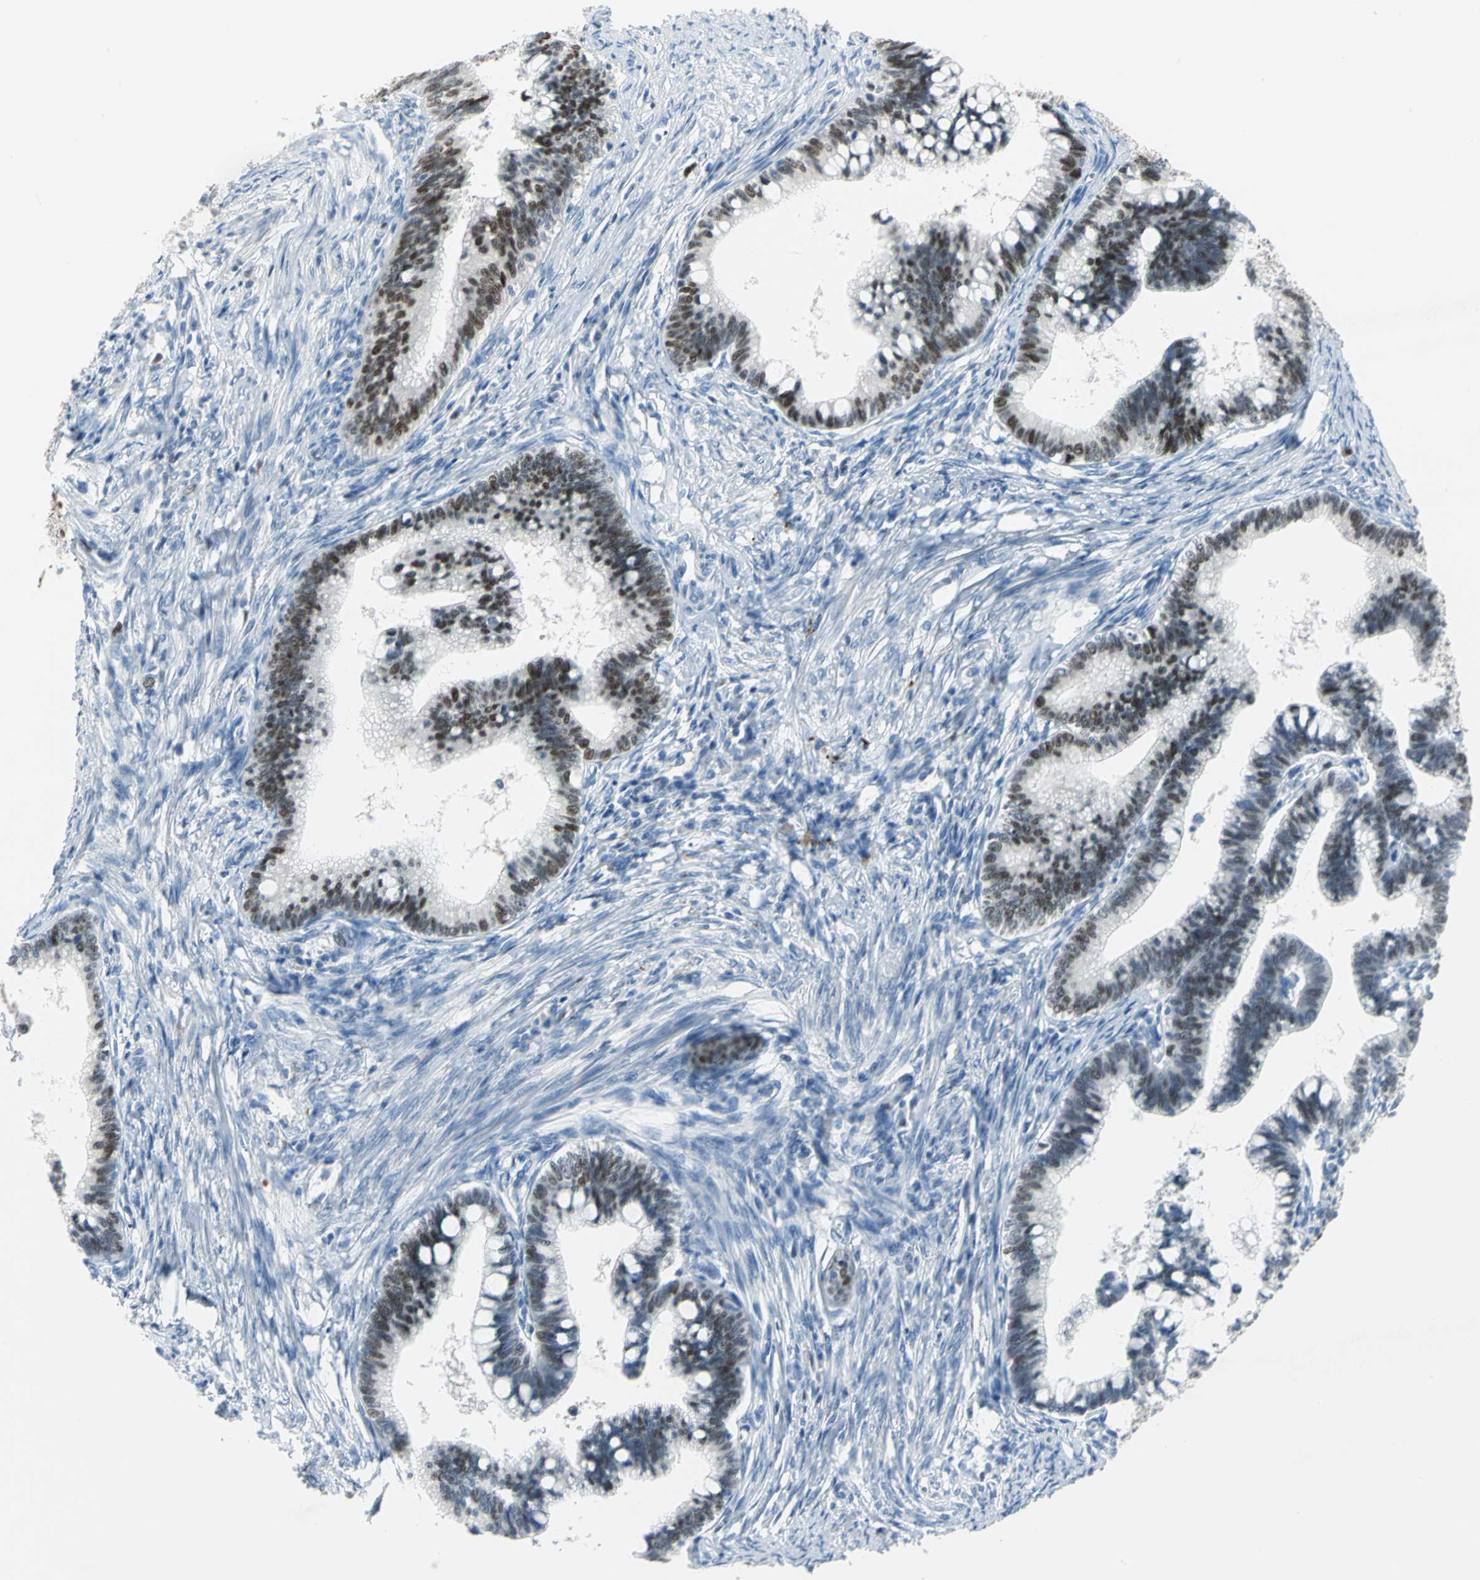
{"staining": {"intensity": "moderate", "quantity": ">75%", "location": "nuclear"}, "tissue": "cervical cancer", "cell_type": "Tumor cells", "image_type": "cancer", "snomed": [{"axis": "morphology", "description": "Adenocarcinoma, NOS"}, {"axis": "topography", "description": "Cervix"}], "caption": "Protein staining of cervical adenocarcinoma tissue shows moderate nuclear staining in approximately >75% of tumor cells. (DAB (3,3'-diaminobenzidine) IHC with brightfield microscopy, high magnification).", "gene": "MCM4", "patient": {"sex": "female", "age": 36}}